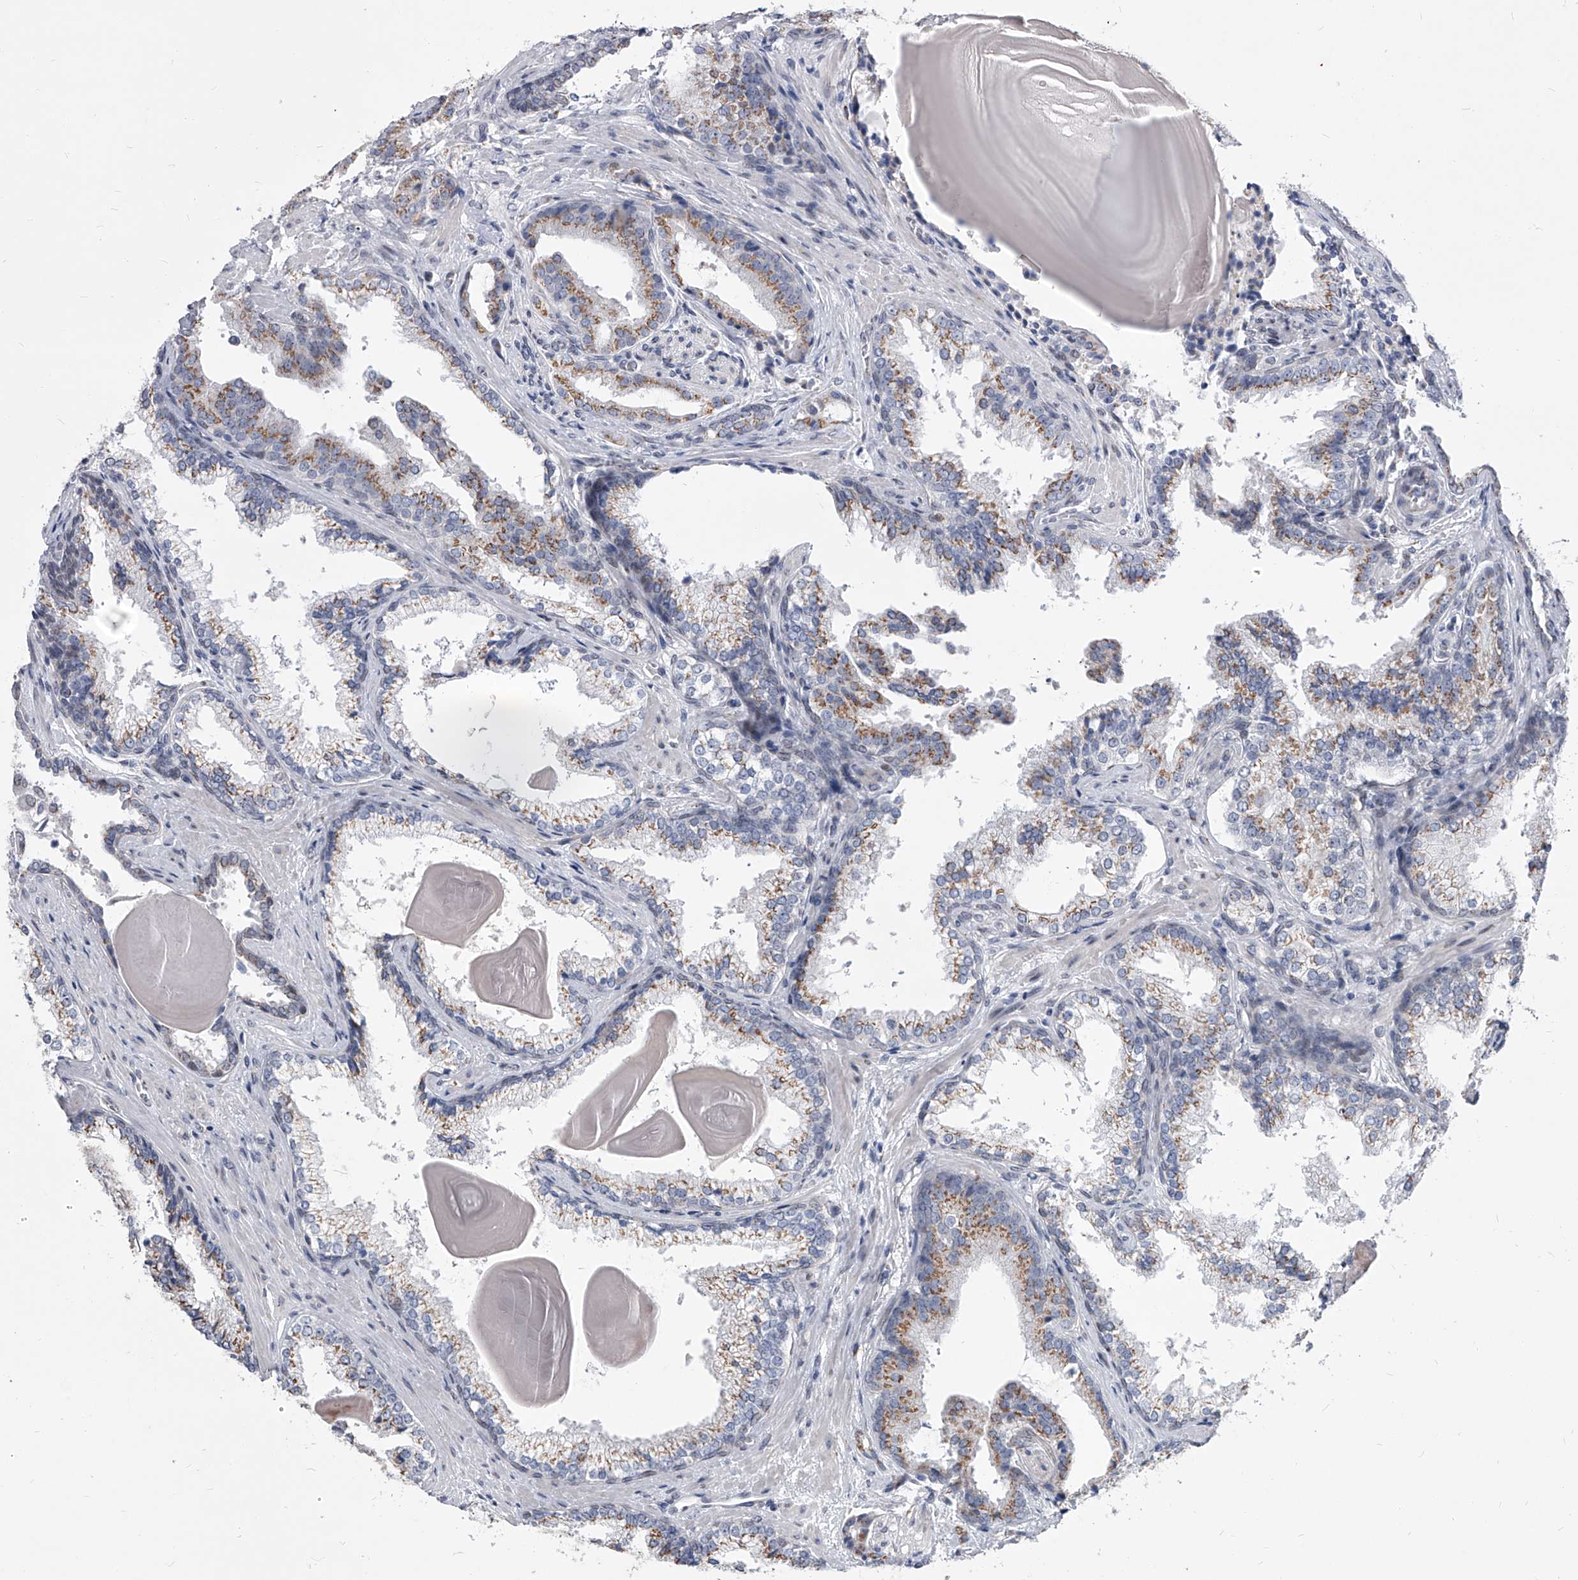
{"staining": {"intensity": "moderate", "quantity": "25%-75%", "location": "cytoplasmic/membranous"}, "tissue": "prostate cancer", "cell_type": "Tumor cells", "image_type": "cancer", "snomed": [{"axis": "morphology", "description": "Adenocarcinoma, High grade"}, {"axis": "topography", "description": "Prostate"}], "caption": "There is medium levels of moderate cytoplasmic/membranous positivity in tumor cells of prostate cancer, as demonstrated by immunohistochemical staining (brown color).", "gene": "EVA1C", "patient": {"sex": "male", "age": 73}}